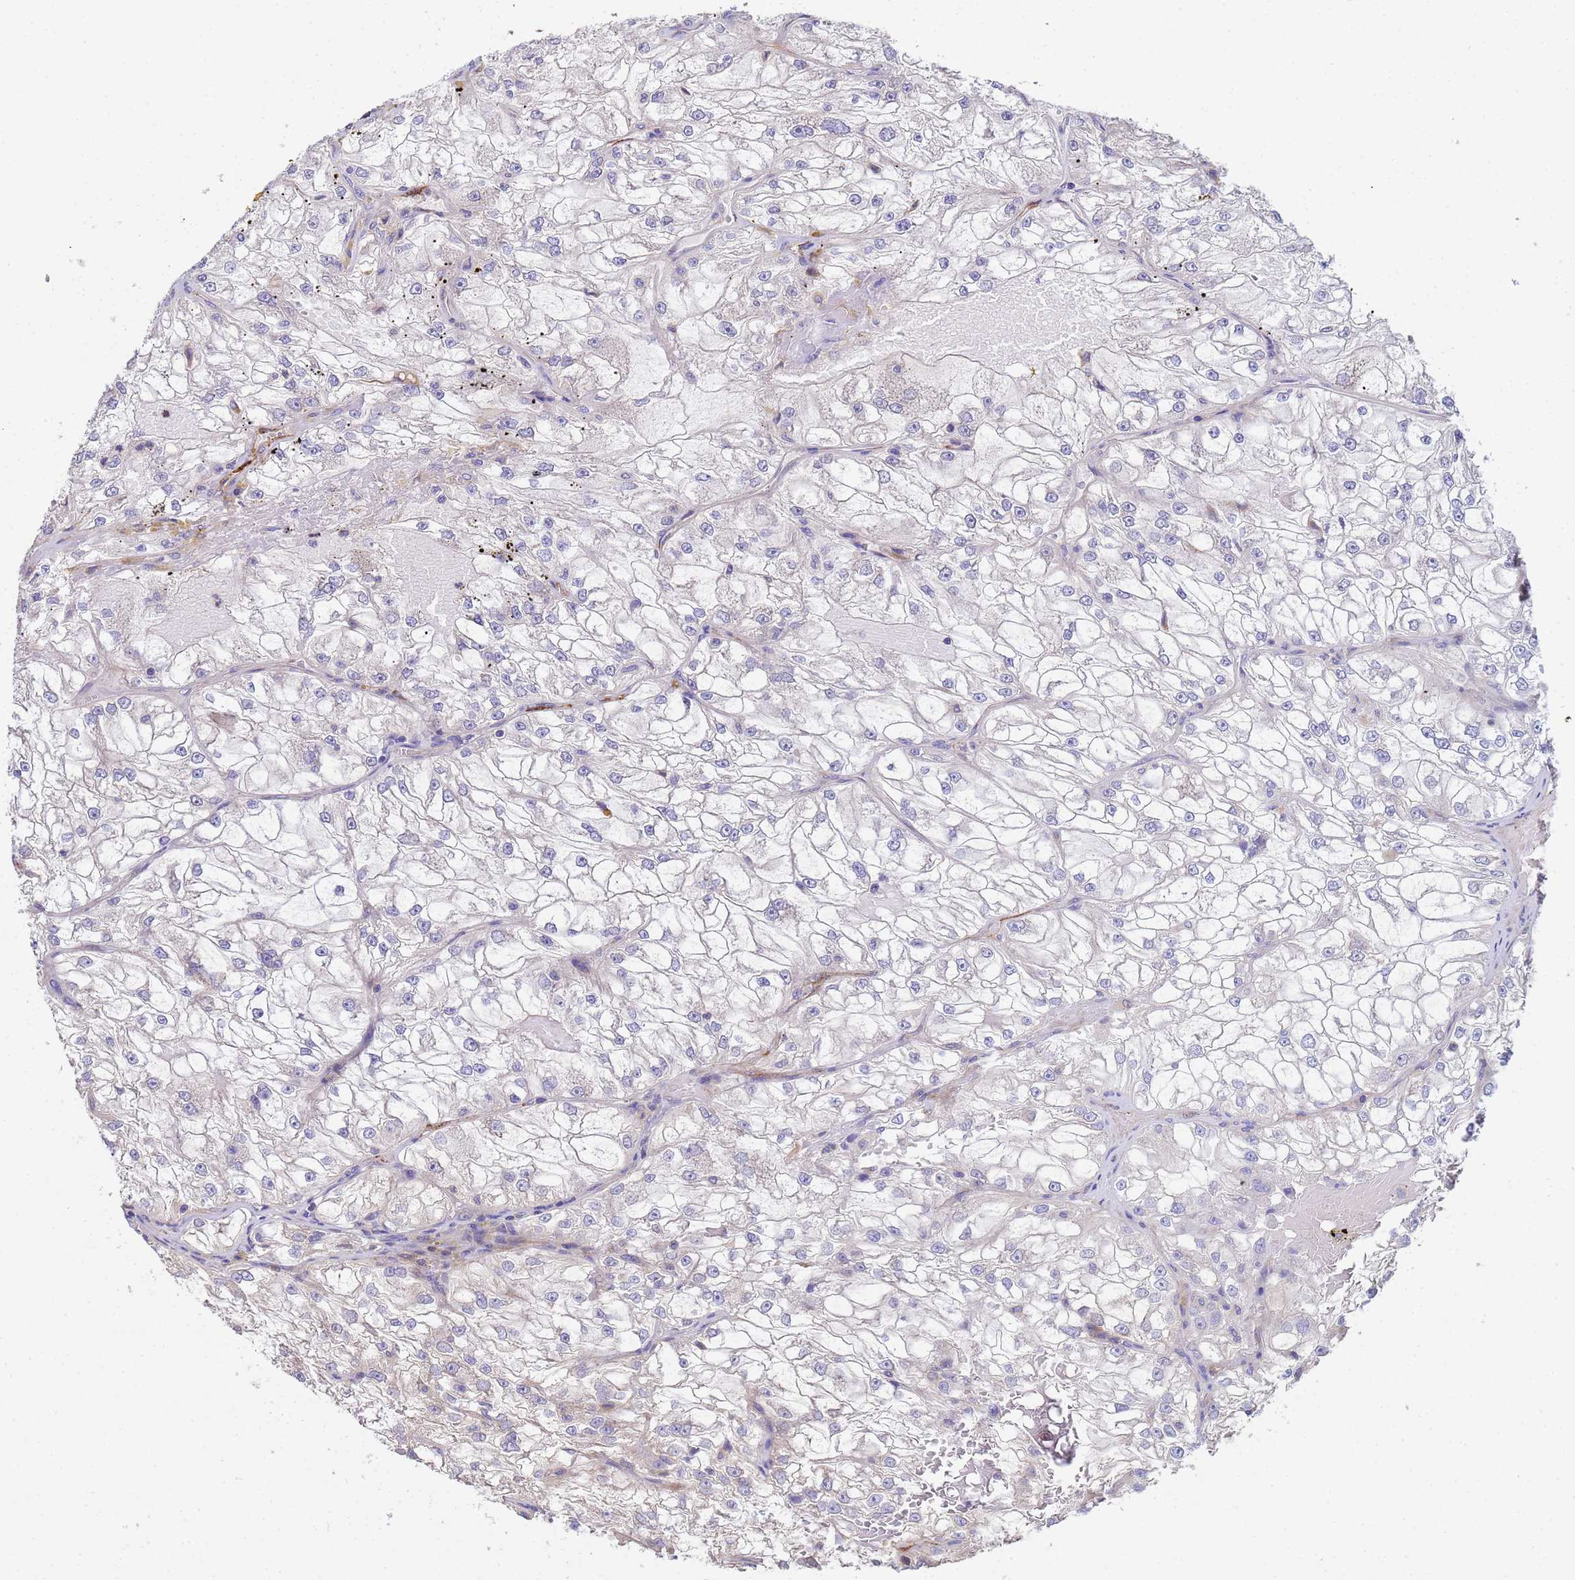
{"staining": {"intensity": "negative", "quantity": "none", "location": "none"}, "tissue": "renal cancer", "cell_type": "Tumor cells", "image_type": "cancer", "snomed": [{"axis": "morphology", "description": "Adenocarcinoma, NOS"}, {"axis": "topography", "description": "Kidney"}], "caption": "High power microscopy micrograph of an immunohistochemistry (IHC) photomicrograph of renal cancer, revealing no significant staining in tumor cells. Brightfield microscopy of immunohistochemistry stained with DAB (brown) and hematoxylin (blue), captured at high magnification.", "gene": "CDC34", "patient": {"sex": "female", "age": 72}}